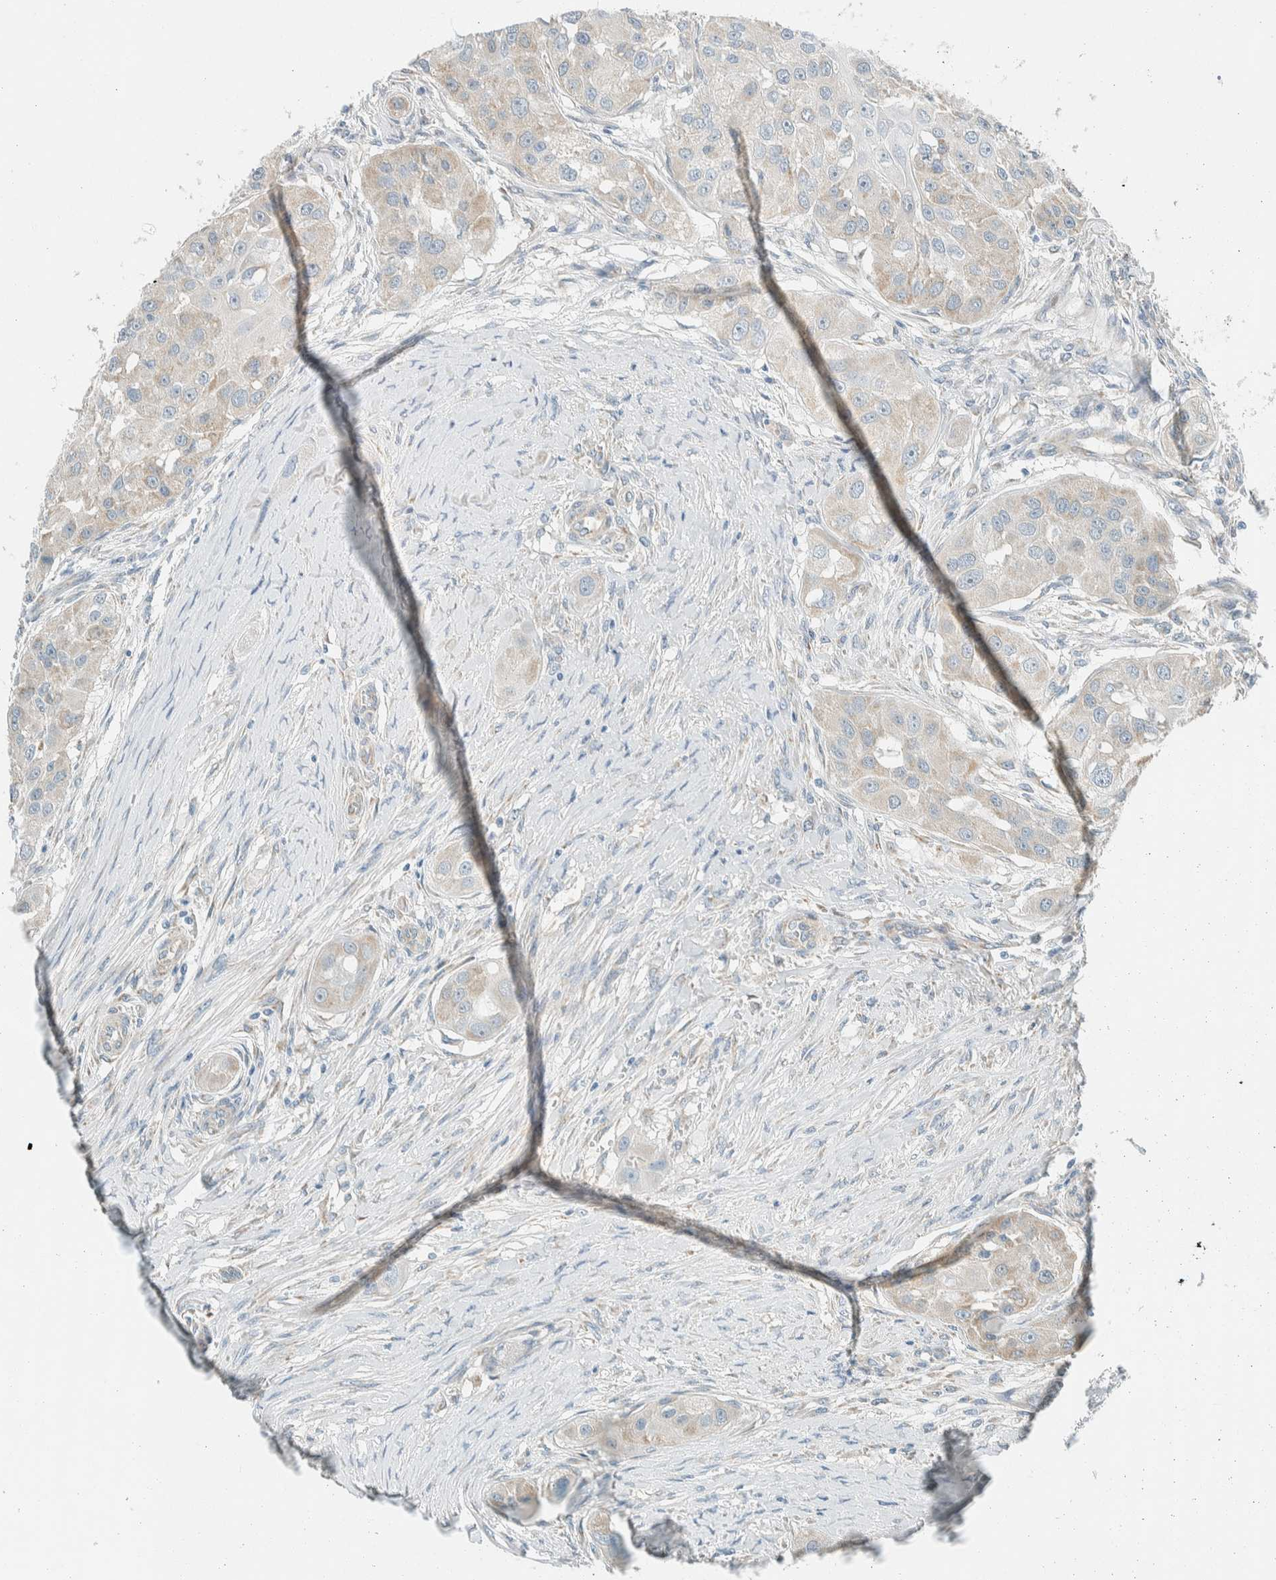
{"staining": {"intensity": "weak", "quantity": "<25%", "location": "cytoplasmic/membranous"}, "tissue": "head and neck cancer", "cell_type": "Tumor cells", "image_type": "cancer", "snomed": [{"axis": "morphology", "description": "Normal tissue, NOS"}, {"axis": "morphology", "description": "Squamous cell carcinoma, NOS"}, {"axis": "topography", "description": "Skeletal muscle"}, {"axis": "topography", "description": "Head-Neck"}], "caption": "Photomicrograph shows no protein staining in tumor cells of head and neck cancer tissue.", "gene": "ALDH7A1", "patient": {"sex": "male", "age": 51}}